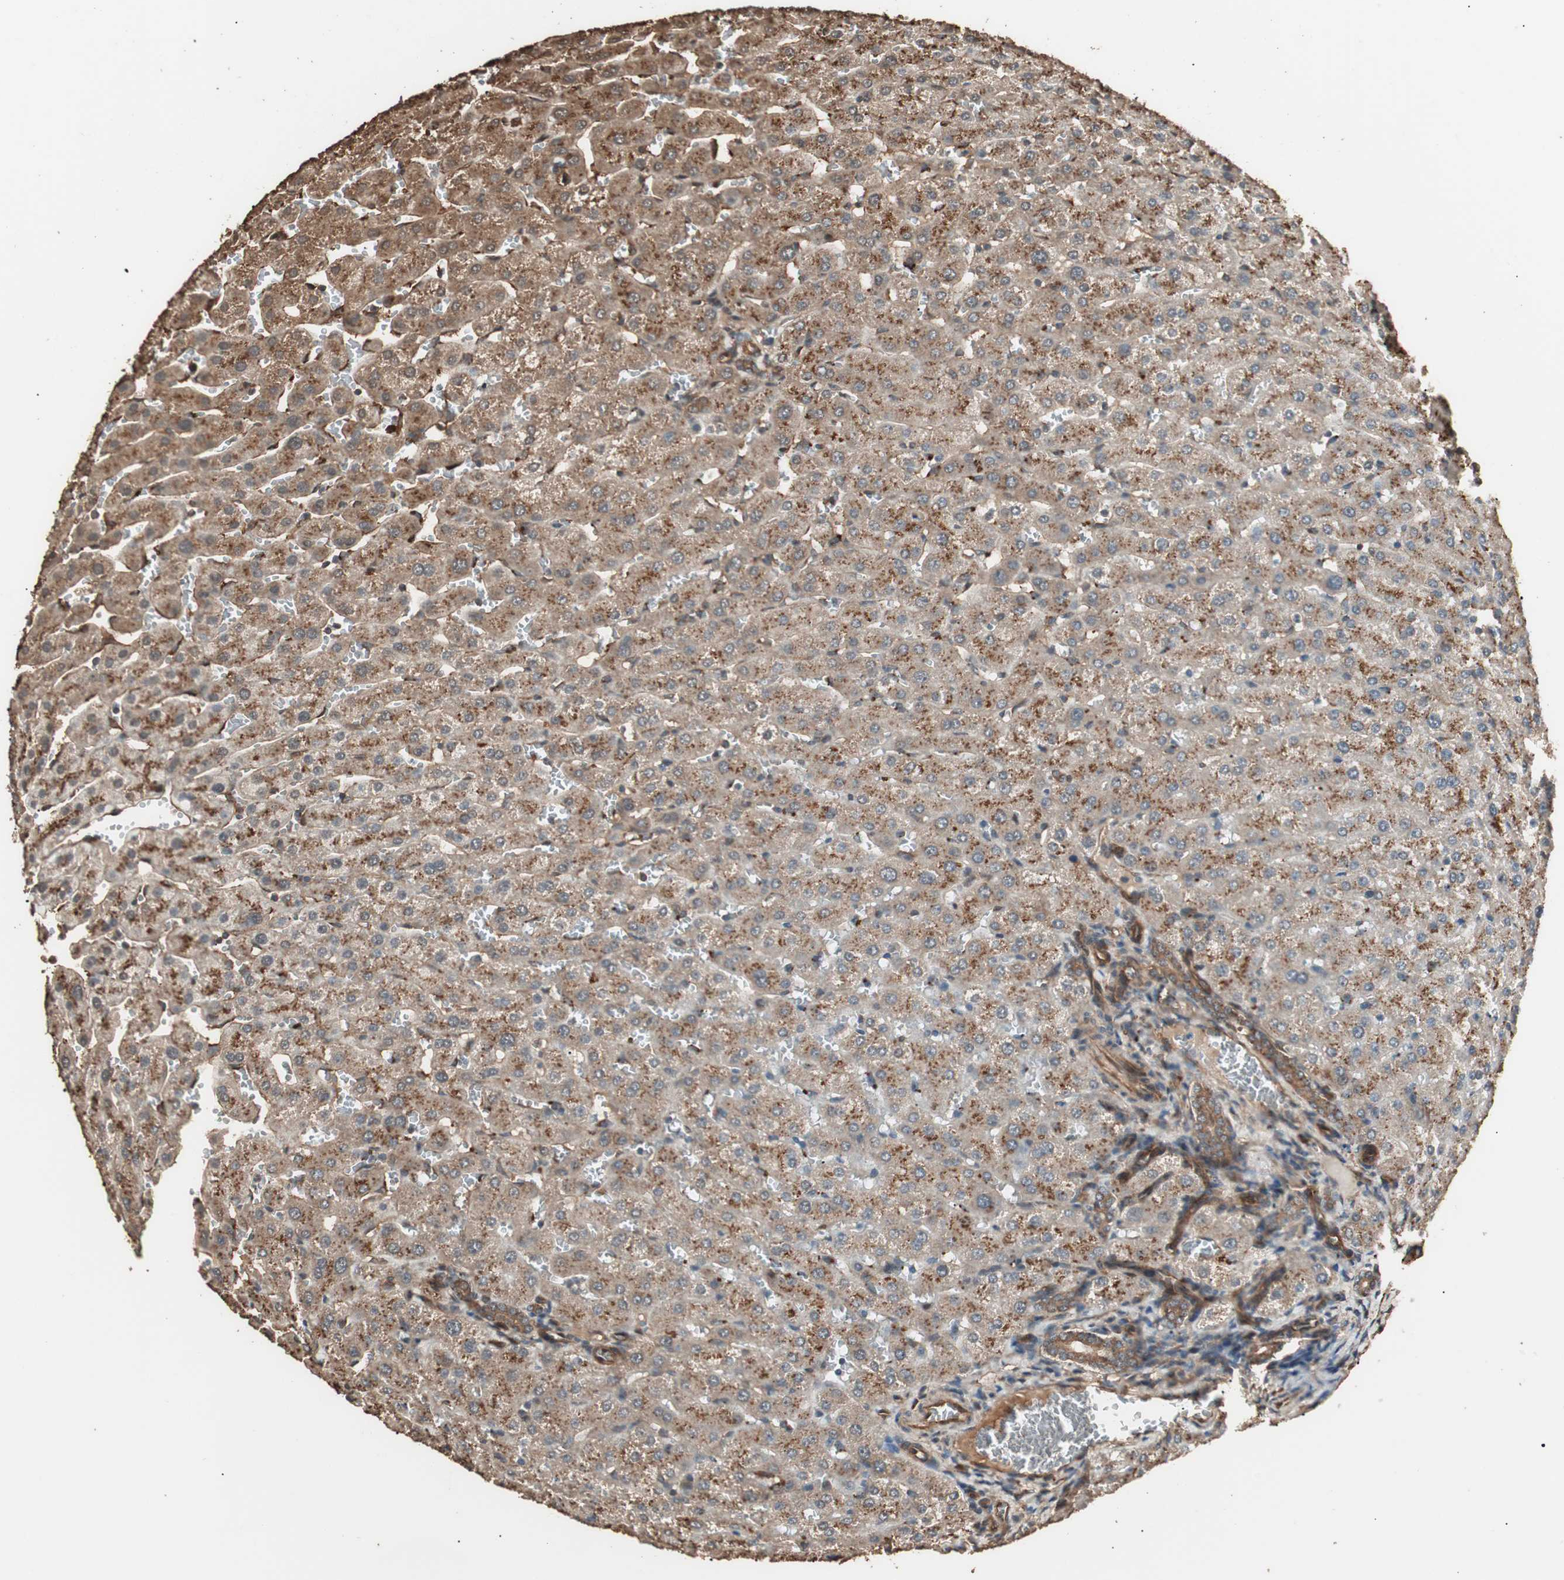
{"staining": {"intensity": "moderate", "quantity": ">75%", "location": "cytoplasmic/membranous"}, "tissue": "liver", "cell_type": "Cholangiocytes", "image_type": "normal", "snomed": [{"axis": "morphology", "description": "Normal tissue, NOS"}, {"axis": "morphology", "description": "Fibrosis, NOS"}, {"axis": "topography", "description": "Liver"}], "caption": "Immunohistochemistry staining of unremarkable liver, which displays medium levels of moderate cytoplasmic/membranous expression in about >75% of cholangiocytes indicating moderate cytoplasmic/membranous protein expression. The staining was performed using DAB (3,3'-diaminobenzidine) (brown) for protein detection and nuclei were counterstained in hematoxylin (blue).", "gene": "CCN4", "patient": {"sex": "female", "age": 29}}